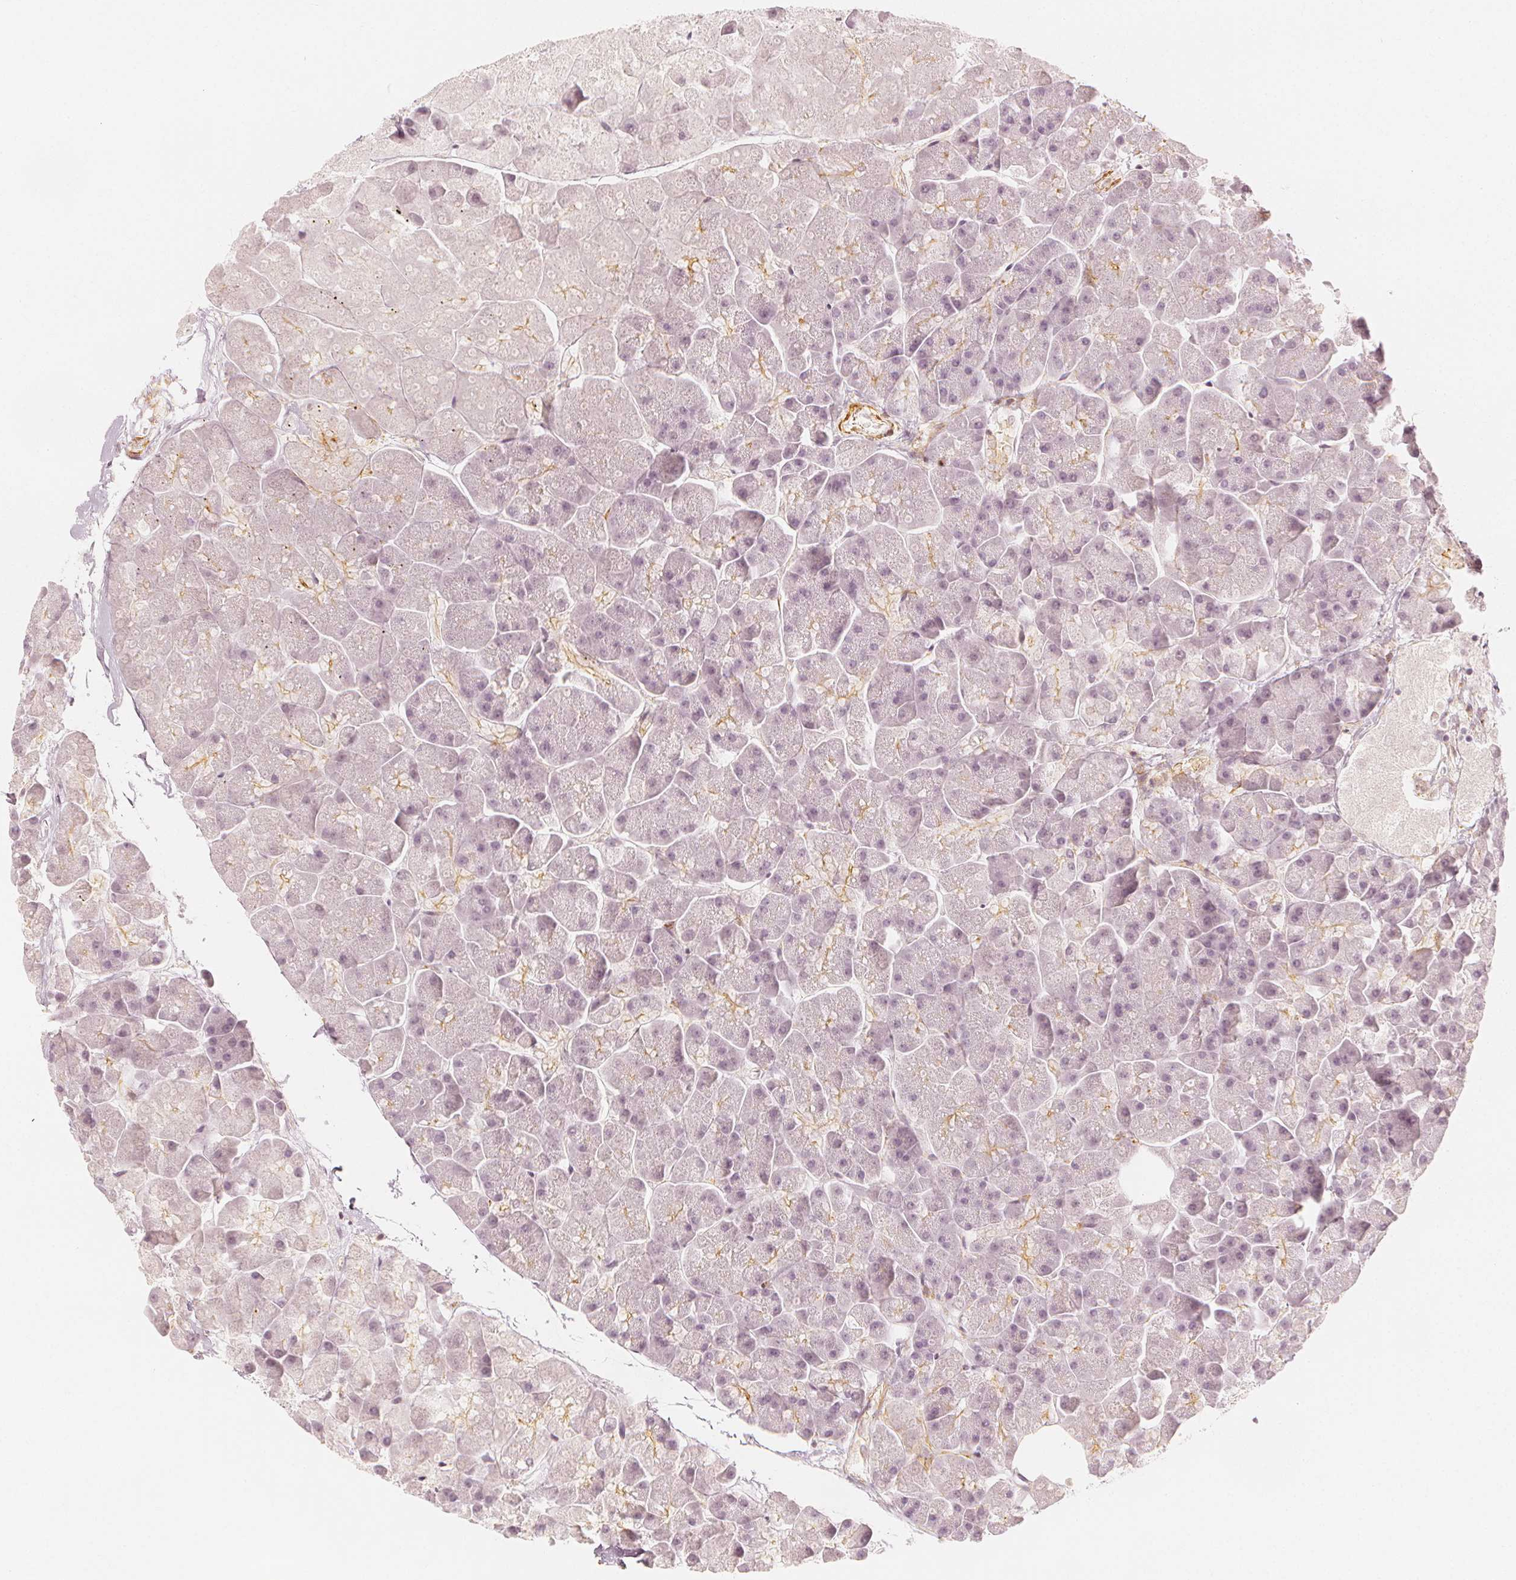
{"staining": {"intensity": "moderate", "quantity": "<25%", "location": "cytoplasmic/membranous"}, "tissue": "pancreas", "cell_type": "Exocrine glandular cells", "image_type": "normal", "snomed": [{"axis": "morphology", "description": "Normal tissue, NOS"}, {"axis": "topography", "description": "Pancreas"}, {"axis": "topography", "description": "Peripheral nerve tissue"}], "caption": "Brown immunohistochemical staining in unremarkable human pancreas displays moderate cytoplasmic/membranous expression in approximately <25% of exocrine glandular cells. Ihc stains the protein of interest in brown and the nuclei are stained blue.", "gene": "ARHGAP26", "patient": {"sex": "male", "age": 54}}